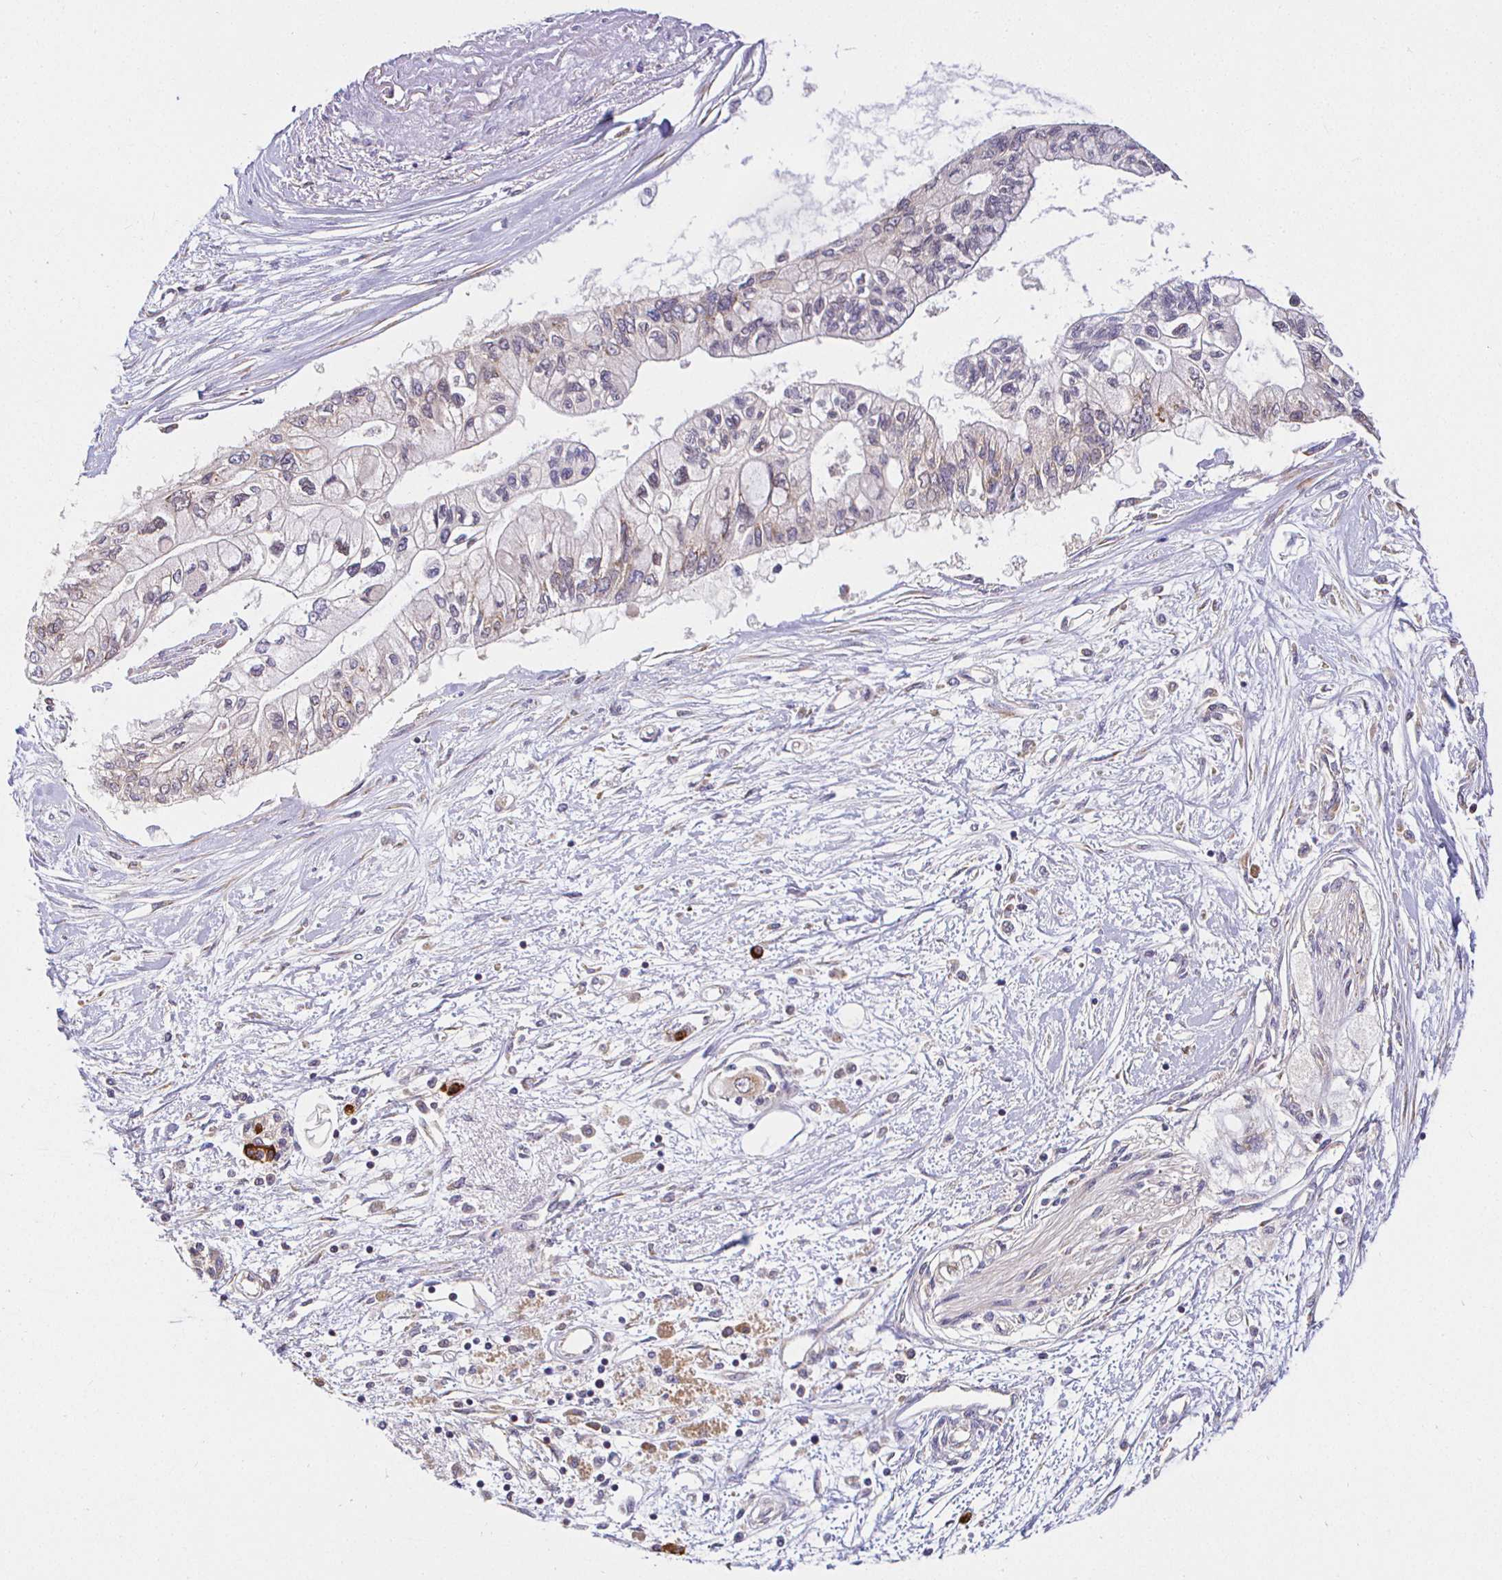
{"staining": {"intensity": "negative", "quantity": "none", "location": "none"}, "tissue": "pancreatic cancer", "cell_type": "Tumor cells", "image_type": "cancer", "snomed": [{"axis": "morphology", "description": "Adenocarcinoma, NOS"}, {"axis": "topography", "description": "Pancreas"}], "caption": "Immunohistochemistry (IHC) of human adenocarcinoma (pancreatic) demonstrates no staining in tumor cells.", "gene": "IRAK1", "patient": {"sex": "female", "age": 77}}